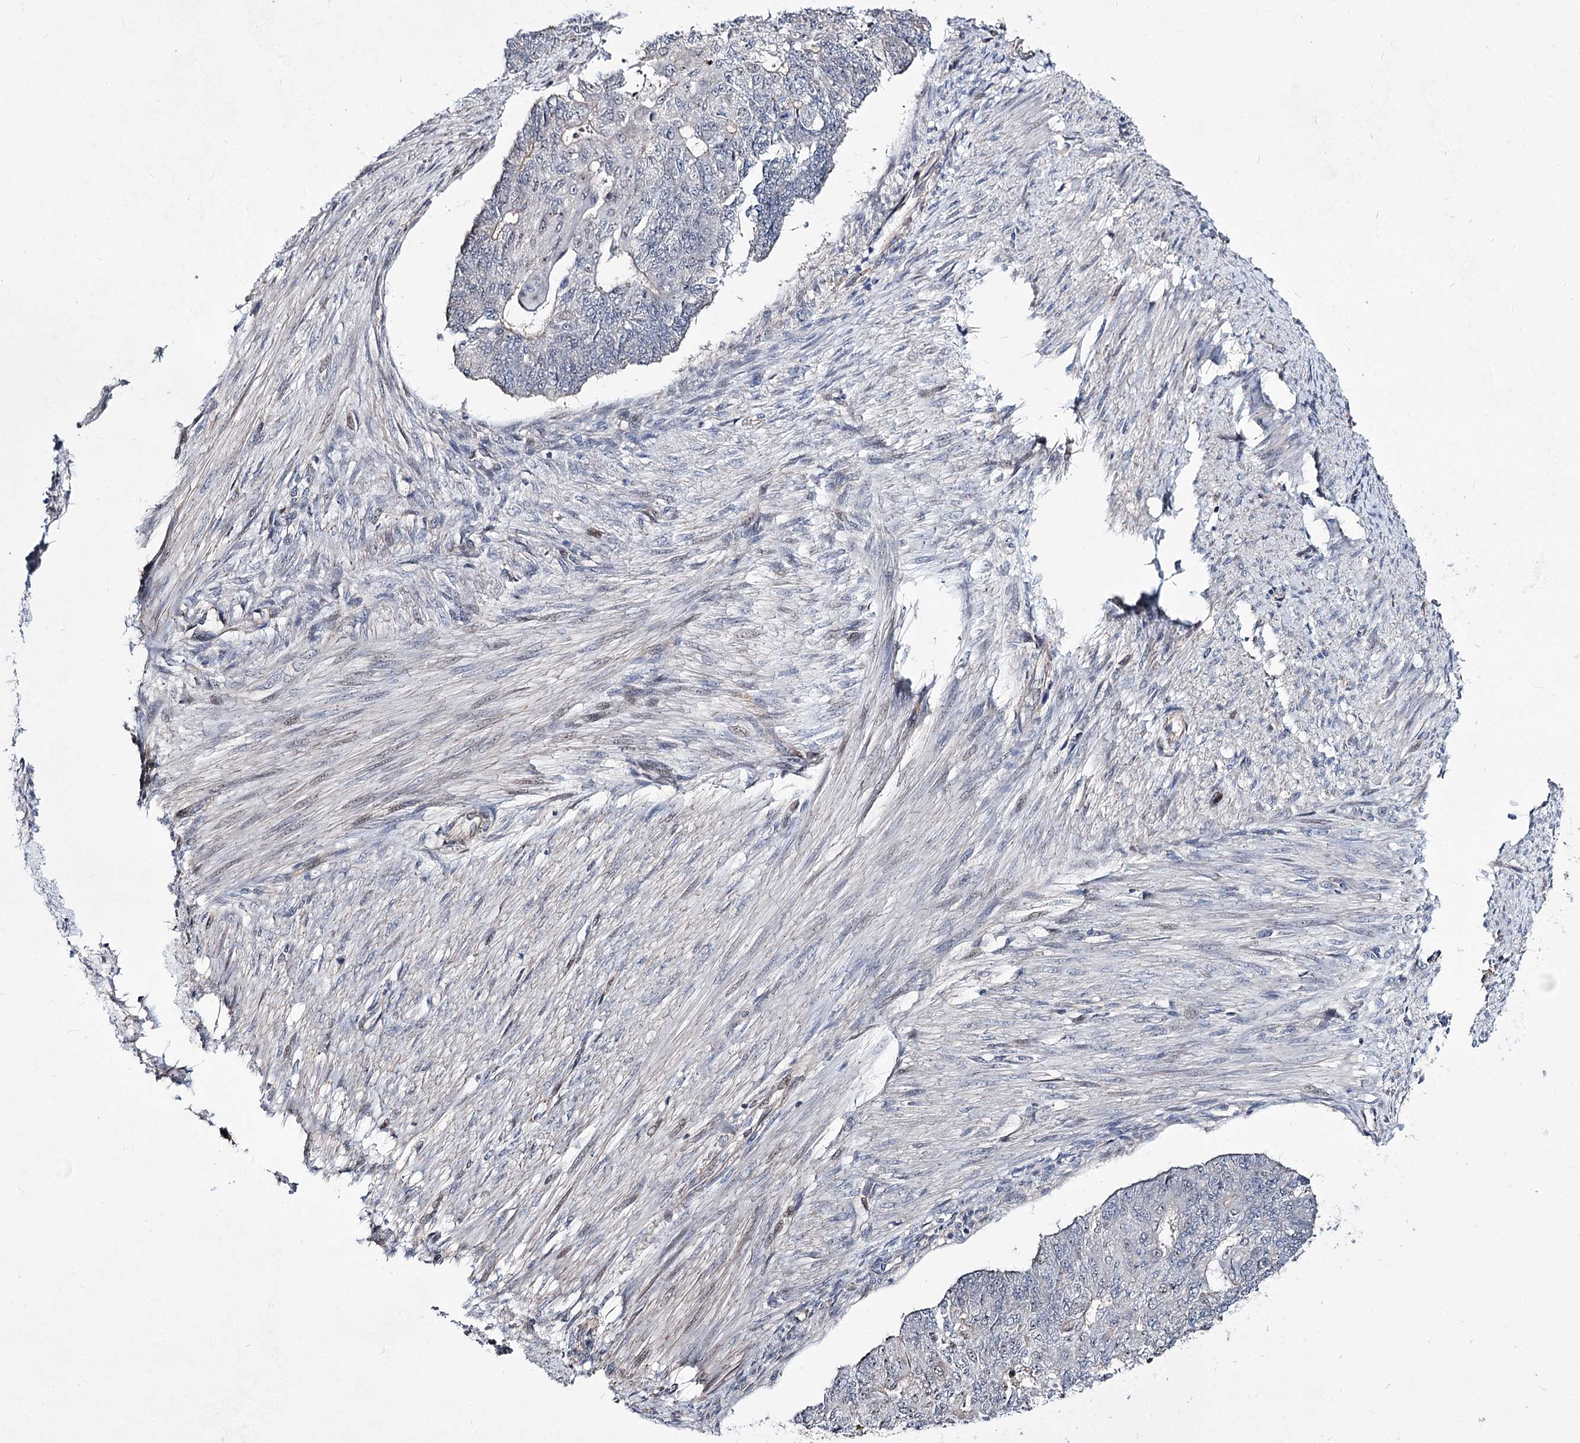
{"staining": {"intensity": "negative", "quantity": "none", "location": "none"}, "tissue": "endometrial cancer", "cell_type": "Tumor cells", "image_type": "cancer", "snomed": [{"axis": "morphology", "description": "Adenocarcinoma, NOS"}, {"axis": "topography", "description": "Endometrium"}], "caption": "Immunohistochemistry histopathology image of human adenocarcinoma (endometrial) stained for a protein (brown), which displays no expression in tumor cells.", "gene": "CHMP7", "patient": {"sex": "female", "age": 32}}